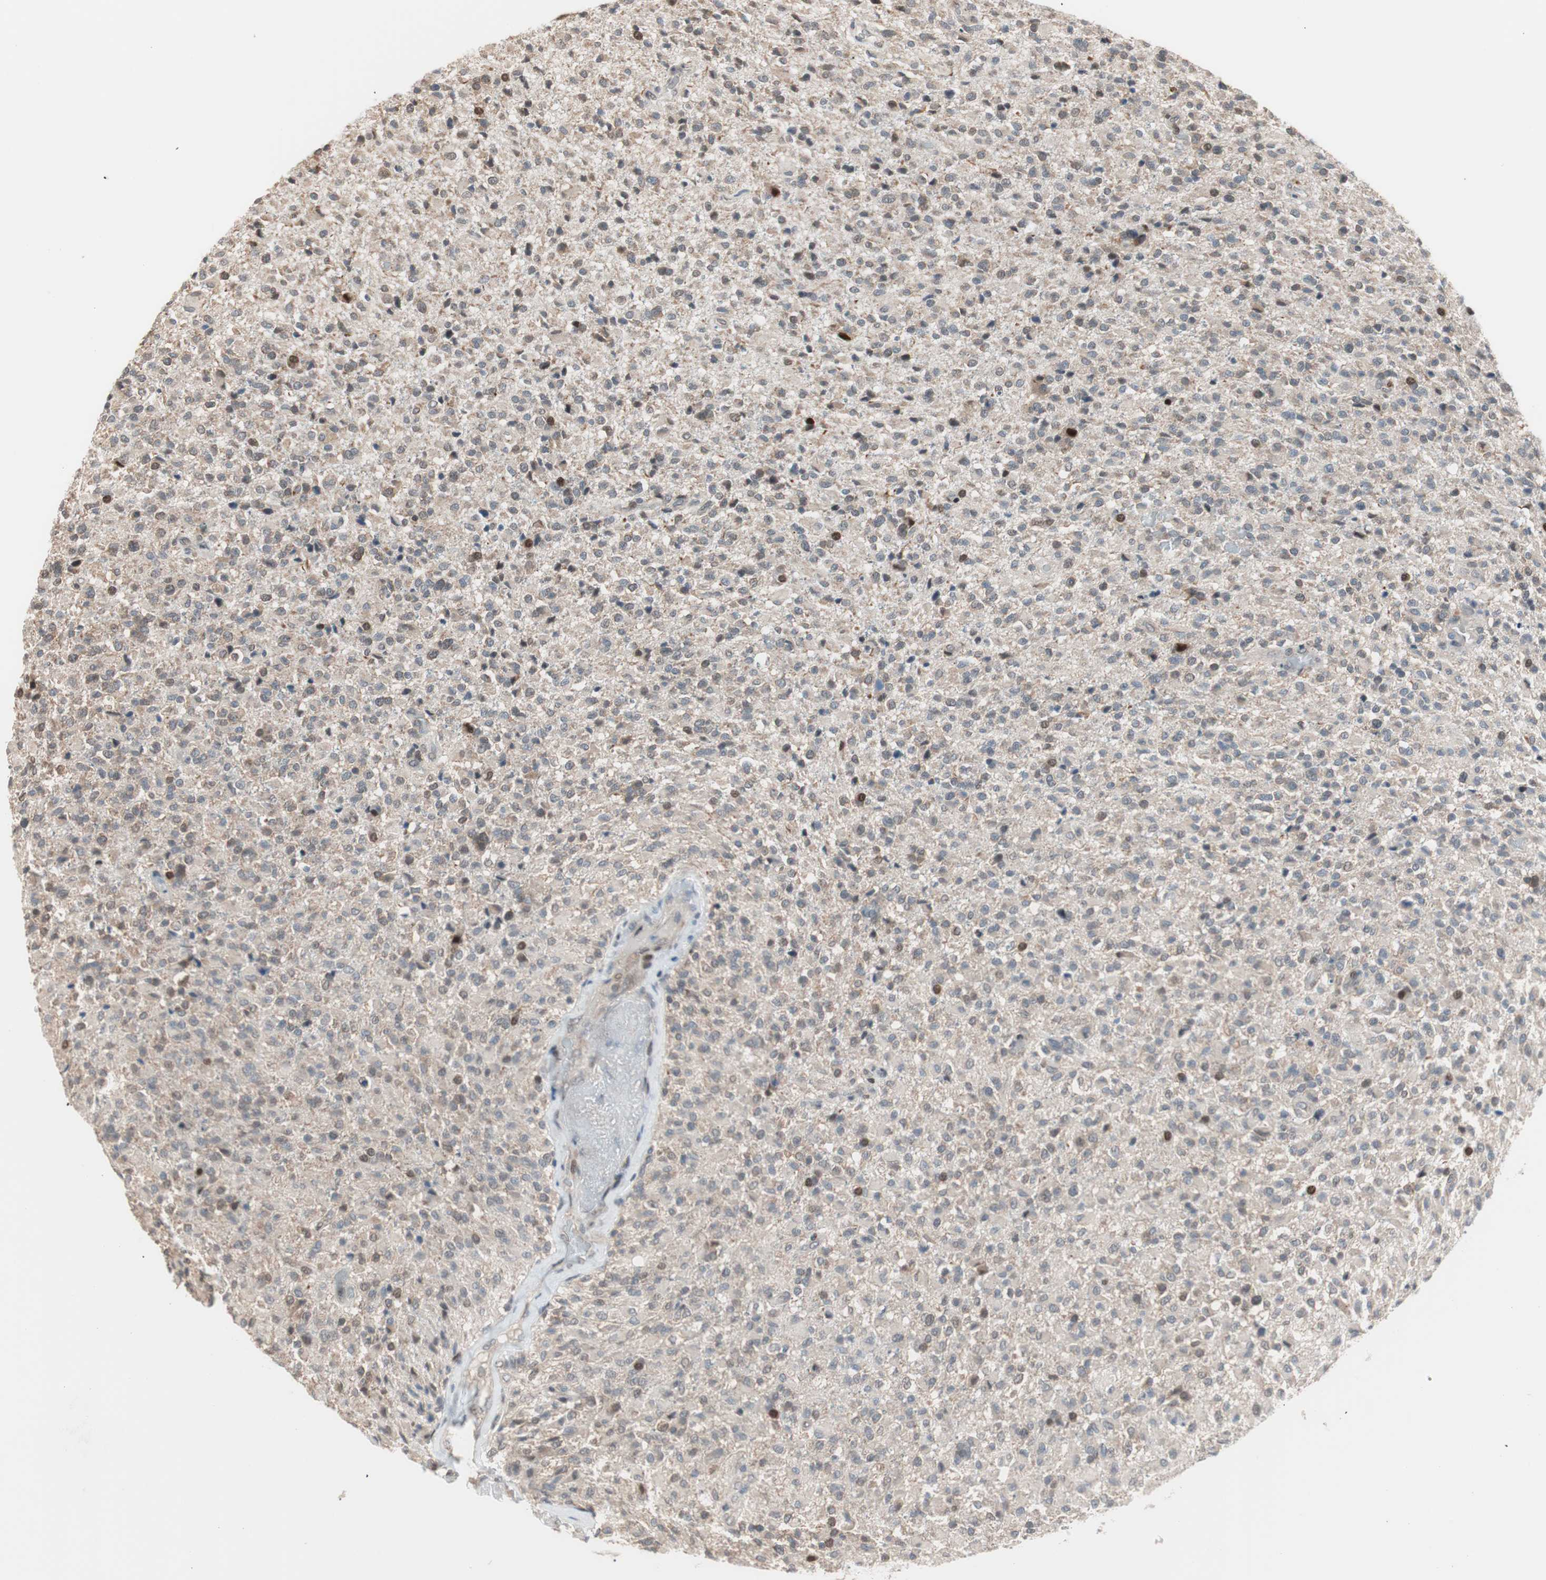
{"staining": {"intensity": "moderate", "quantity": "<25%", "location": "cytoplasmic/membranous,nuclear"}, "tissue": "glioma", "cell_type": "Tumor cells", "image_type": "cancer", "snomed": [{"axis": "morphology", "description": "Glioma, malignant, High grade"}, {"axis": "topography", "description": "Brain"}], "caption": "The immunohistochemical stain shows moderate cytoplasmic/membranous and nuclear staining in tumor cells of glioma tissue.", "gene": "POLH", "patient": {"sex": "male", "age": 71}}